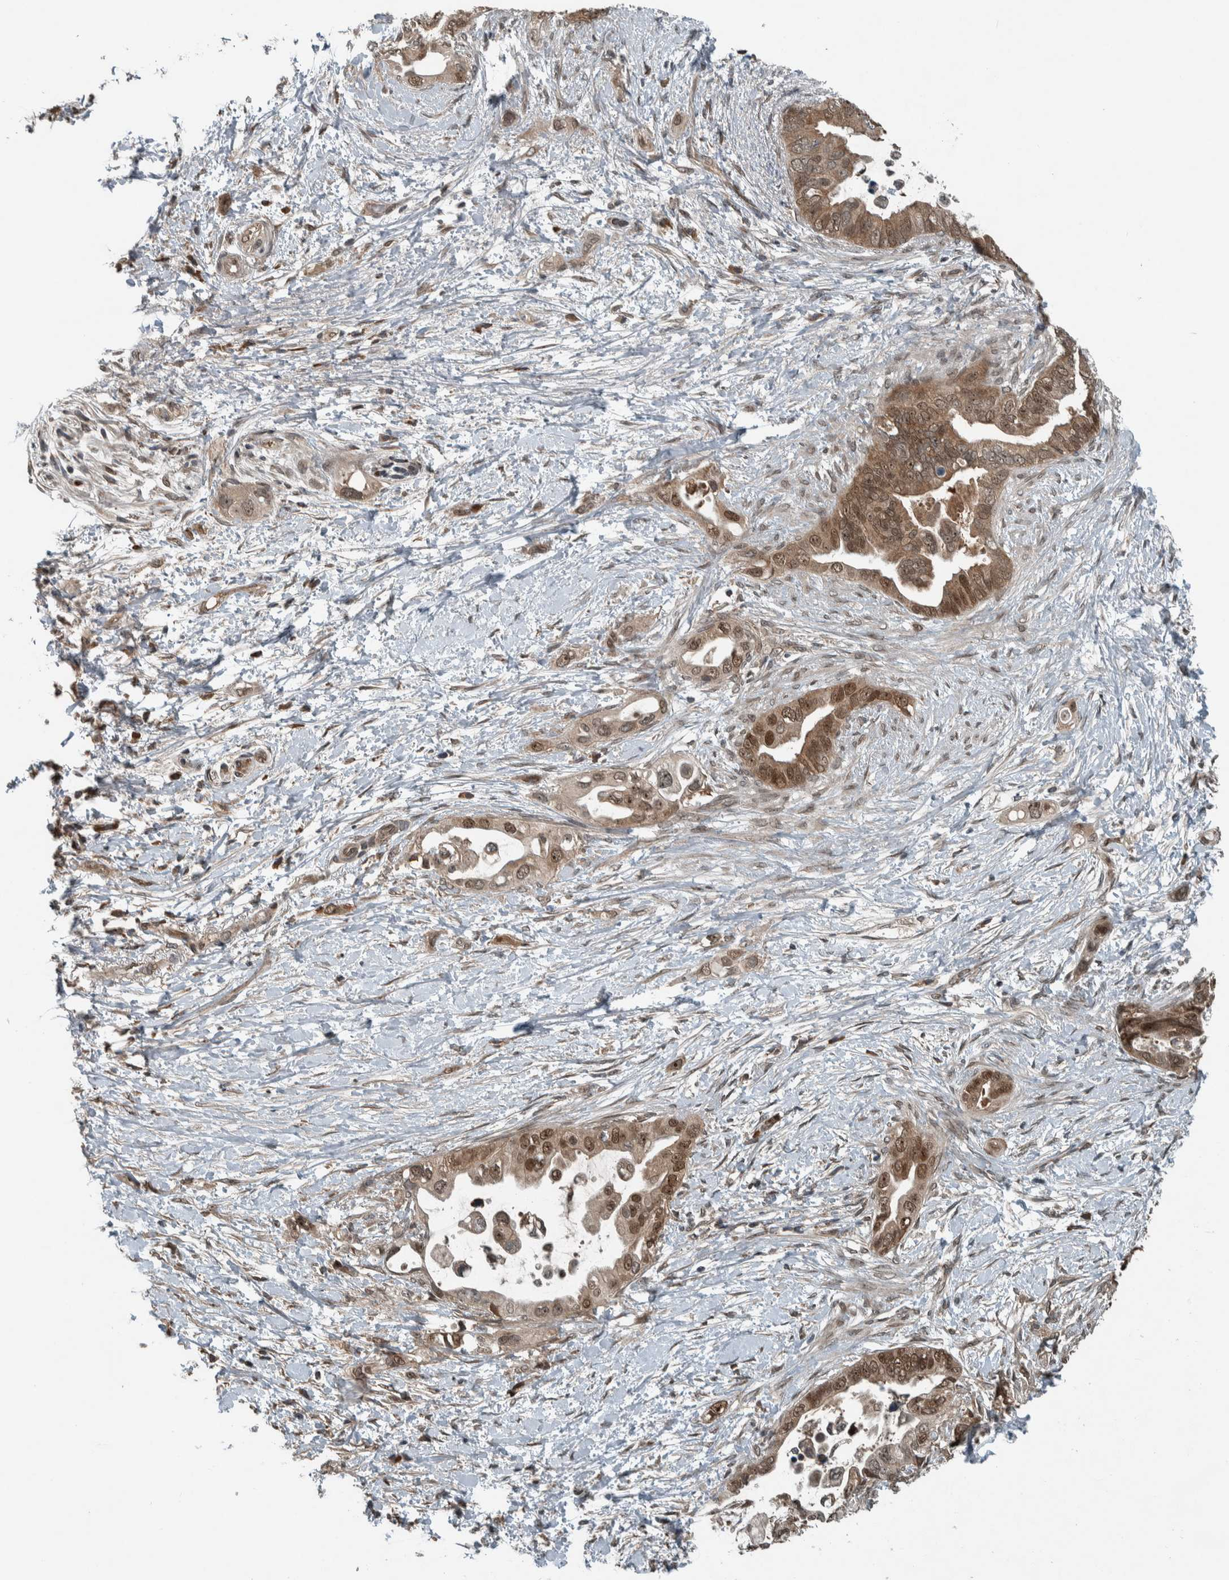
{"staining": {"intensity": "moderate", "quantity": ">75%", "location": "cytoplasmic/membranous,nuclear"}, "tissue": "pancreatic cancer", "cell_type": "Tumor cells", "image_type": "cancer", "snomed": [{"axis": "morphology", "description": "Adenocarcinoma, NOS"}, {"axis": "topography", "description": "Pancreas"}], "caption": "Pancreatic cancer was stained to show a protein in brown. There is medium levels of moderate cytoplasmic/membranous and nuclear expression in approximately >75% of tumor cells.", "gene": "XPO5", "patient": {"sex": "female", "age": 56}}